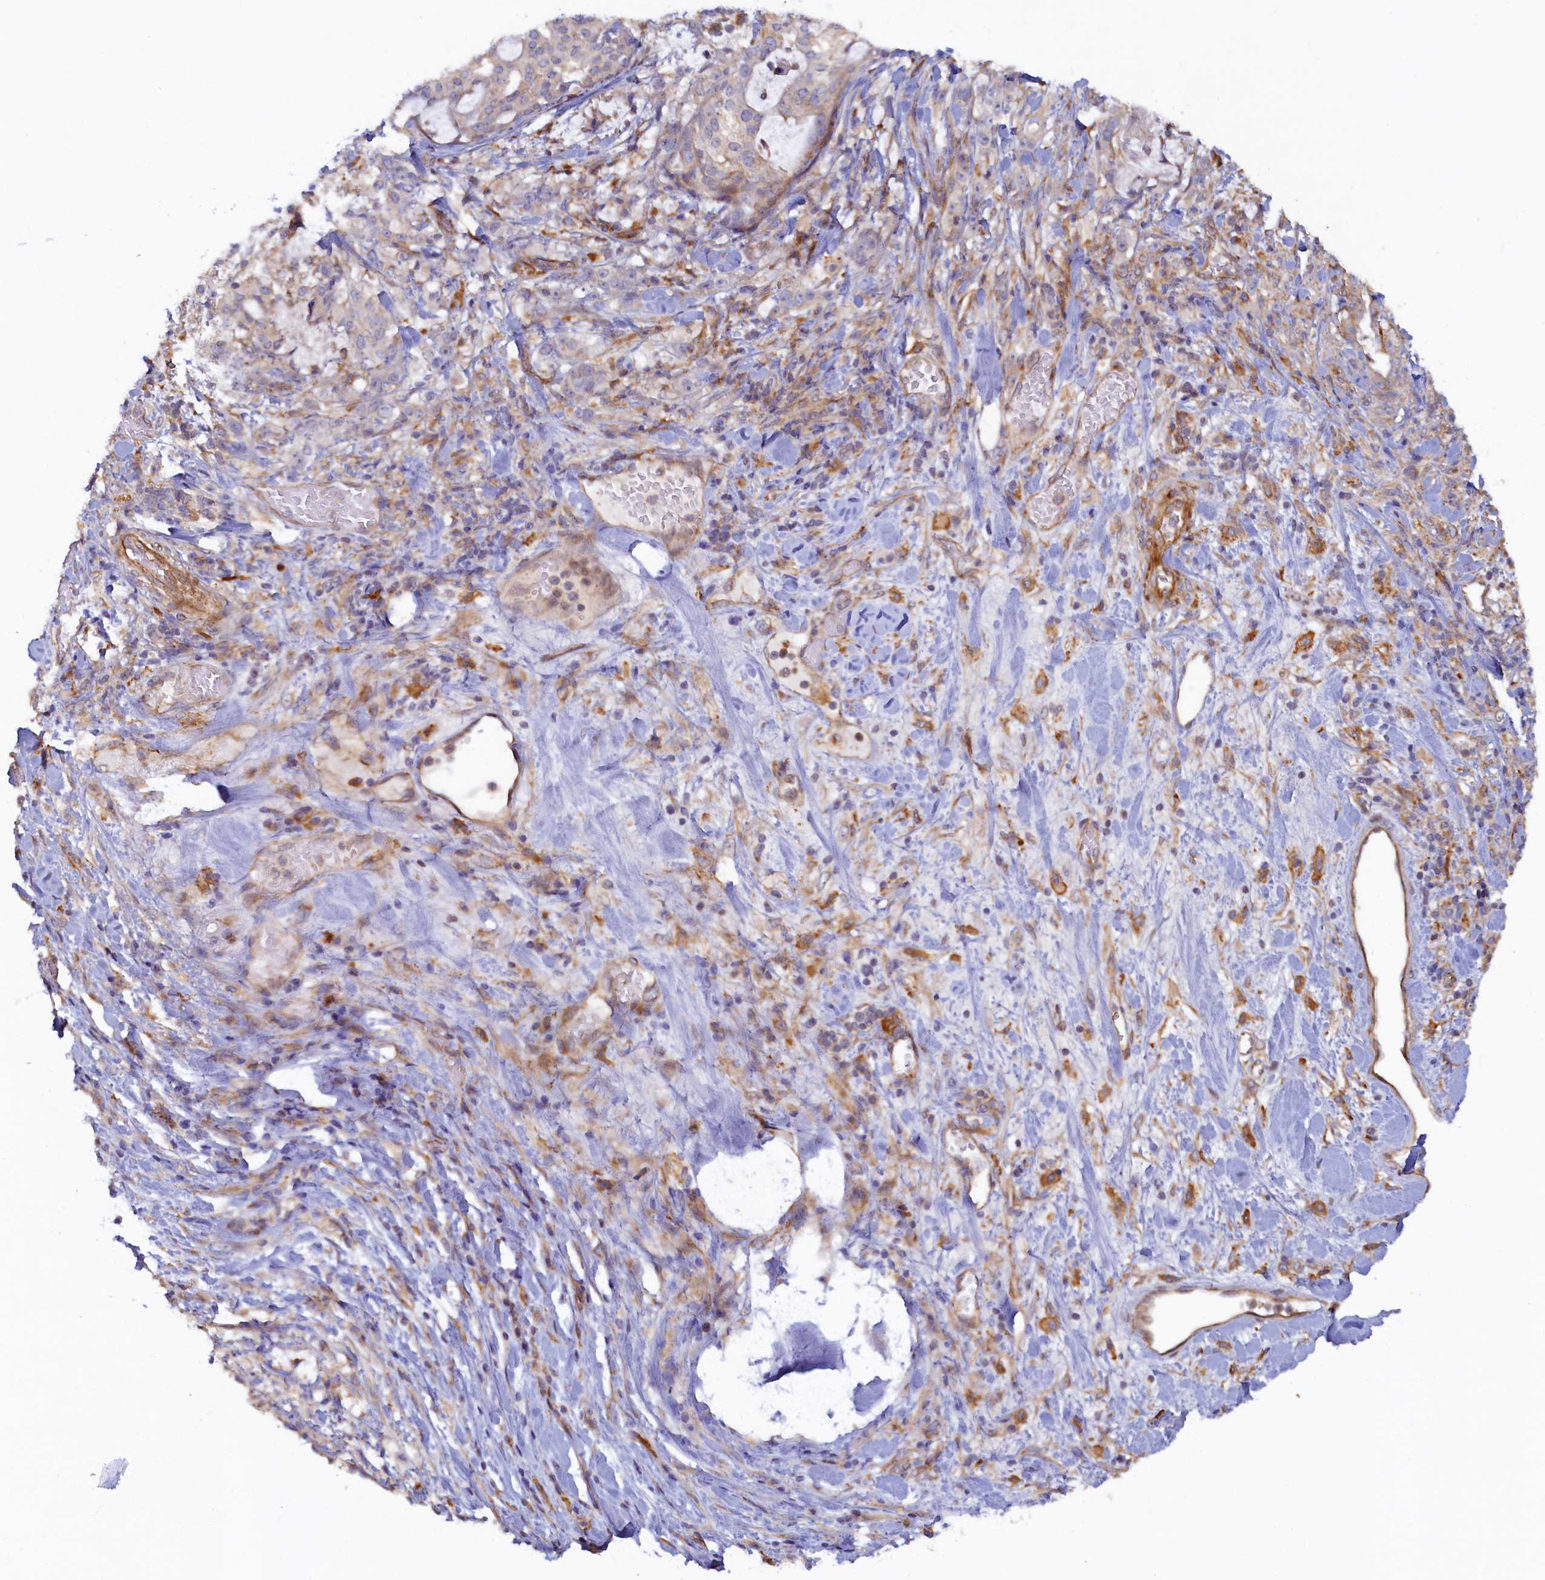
{"staining": {"intensity": "weak", "quantity": "<25%", "location": "cytoplasmic/membranous"}, "tissue": "stomach cancer", "cell_type": "Tumor cells", "image_type": "cancer", "snomed": [{"axis": "morphology", "description": "Adenocarcinoma, NOS"}, {"axis": "topography", "description": "Stomach"}], "caption": "Tumor cells show no significant staining in stomach cancer.", "gene": "STX12", "patient": {"sex": "male", "age": 48}}